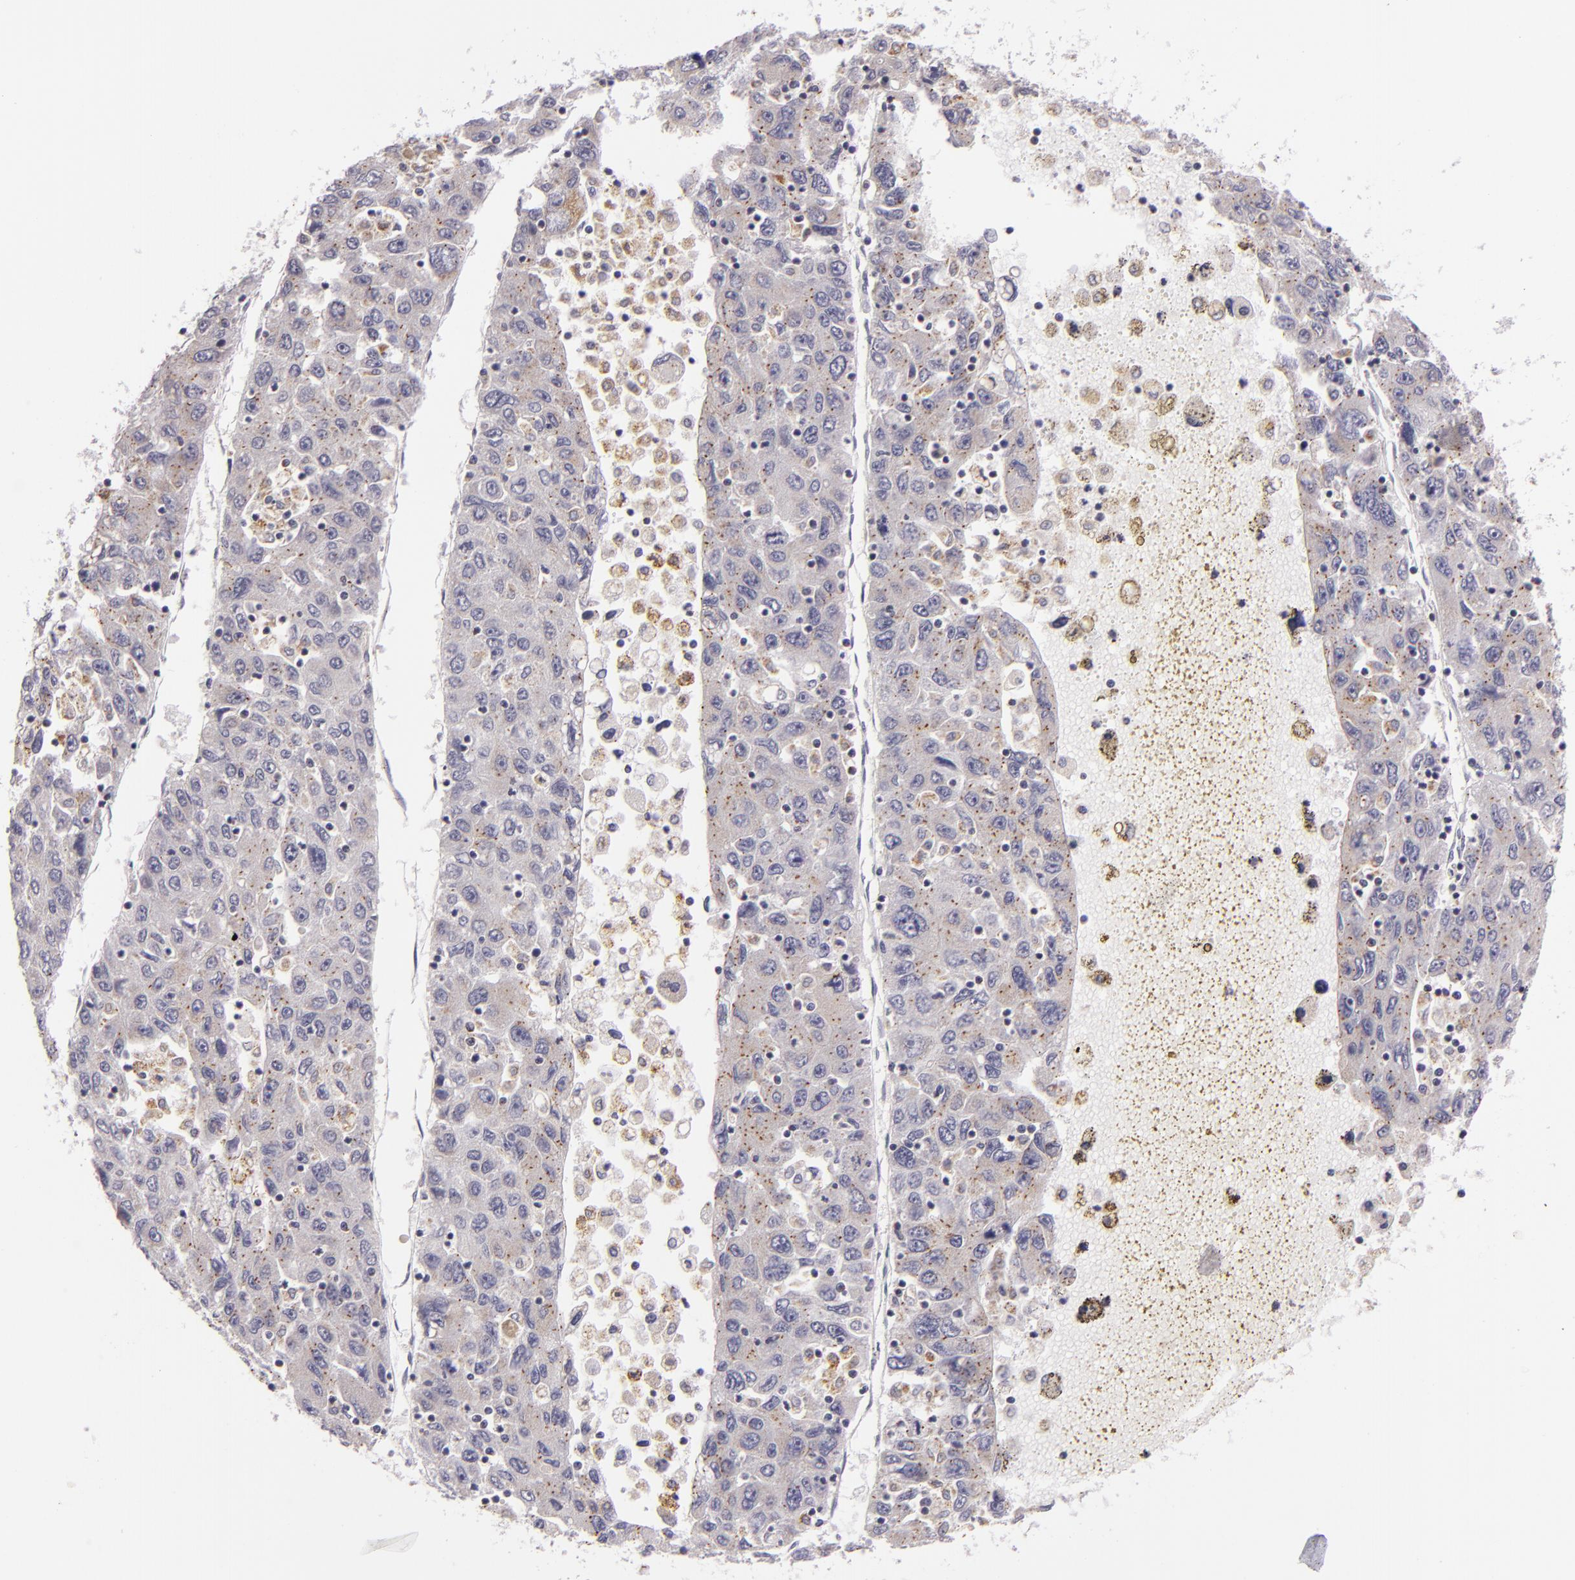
{"staining": {"intensity": "weak", "quantity": "<25%", "location": "cytoplasmic/membranous"}, "tissue": "liver cancer", "cell_type": "Tumor cells", "image_type": "cancer", "snomed": [{"axis": "morphology", "description": "Carcinoma, Hepatocellular, NOS"}, {"axis": "topography", "description": "Liver"}], "caption": "The histopathology image shows no staining of tumor cells in liver cancer. (Stains: DAB (3,3'-diaminobenzidine) IHC with hematoxylin counter stain, Microscopy: brightfield microscopy at high magnification).", "gene": "CILK1", "patient": {"sex": "male", "age": 49}}